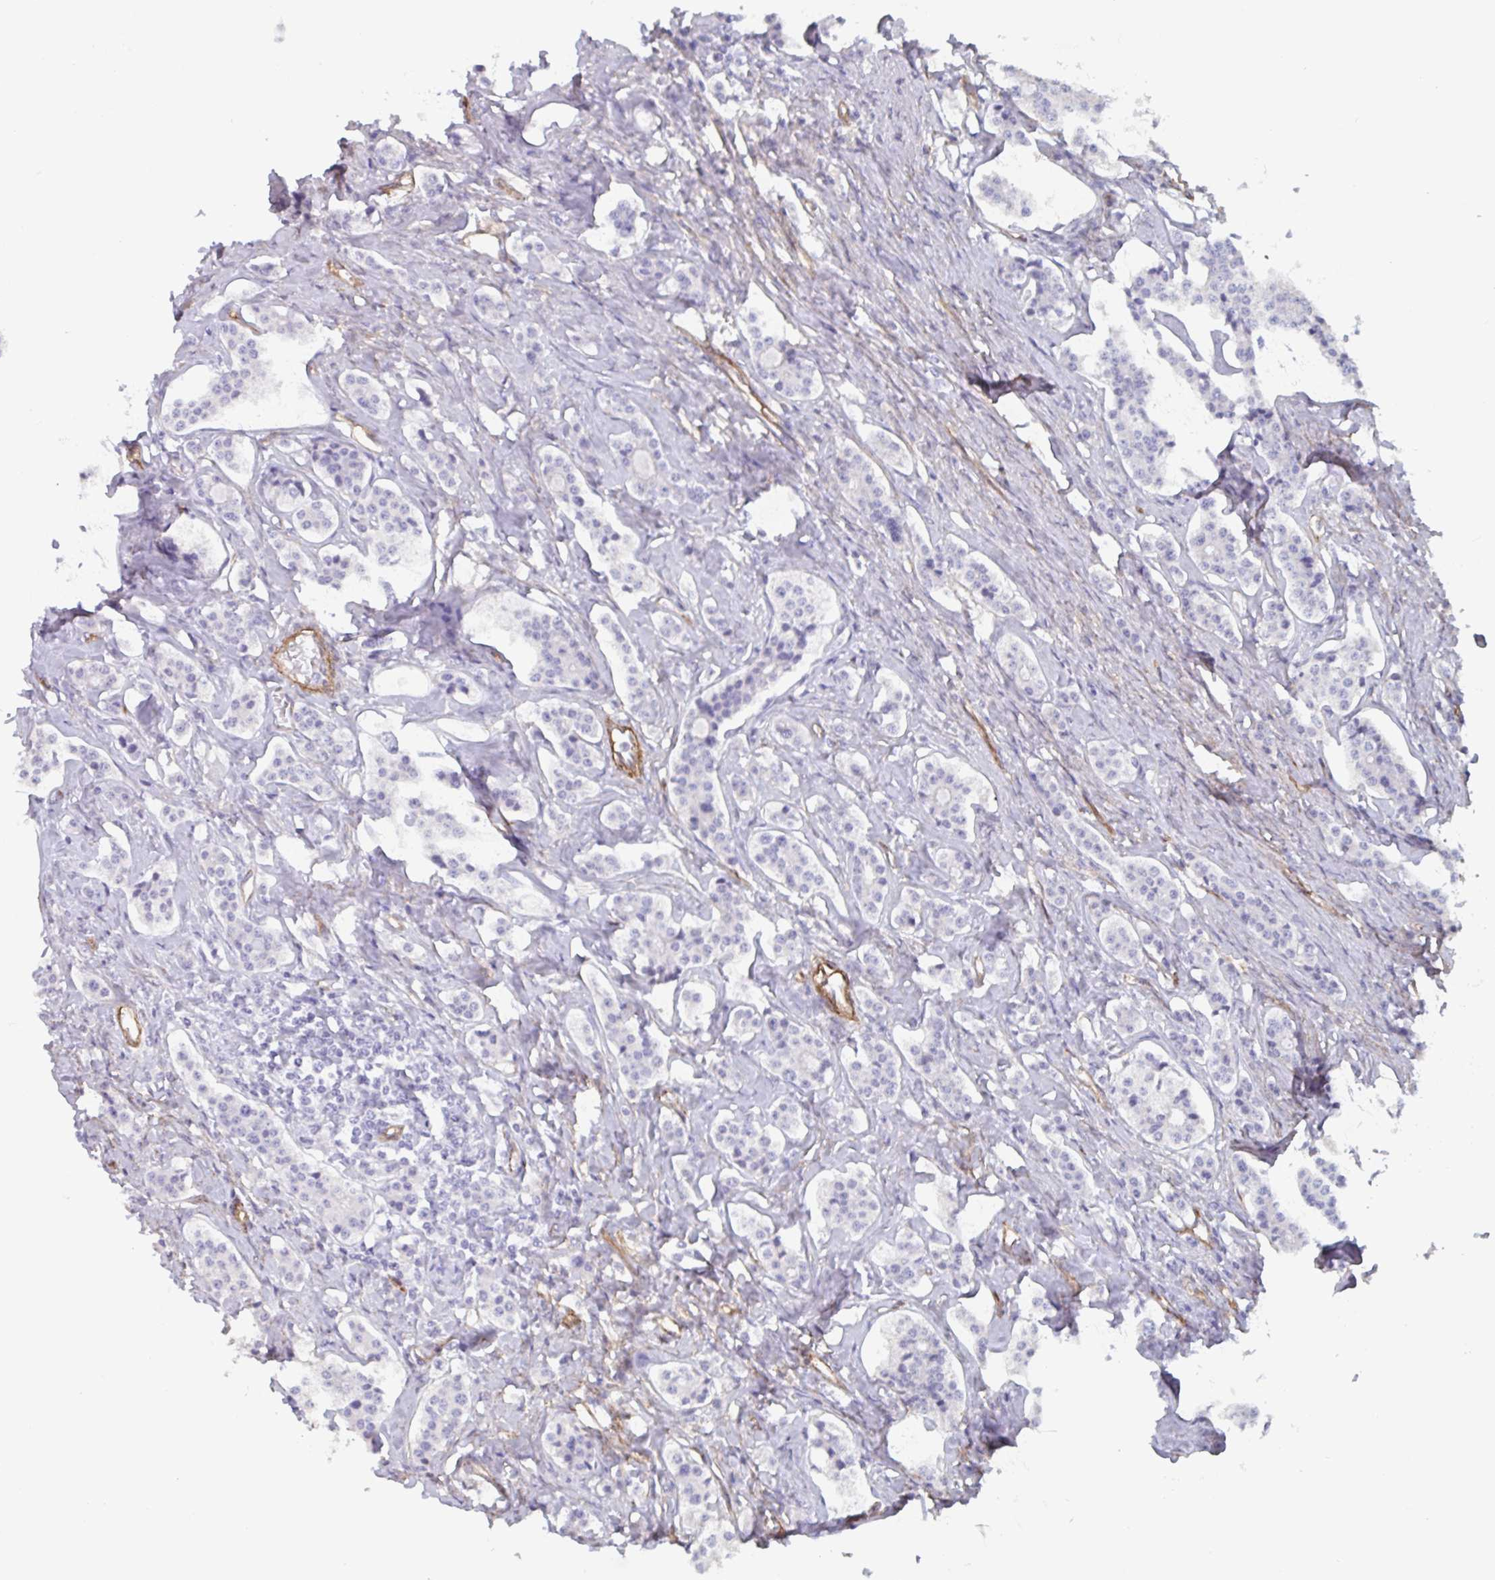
{"staining": {"intensity": "negative", "quantity": "none", "location": "none"}, "tissue": "carcinoid", "cell_type": "Tumor cells", "image_type": "cancer", "snomed": [{"axis": "morphology", "description": "Carcinoid, malignant, NOS"}, {"axis": "topography", "description": "Small intestine"}], "caption": "This is a image of IHC staining of carcinoid, which shows no staining in tumor cells. (Brightfield microscopy of DAB (3,3'-diaminobenzidine) immunohistochemistry at high magnification).", "gene": "CITED4", "patient": {"sex": "male", "age": 63}}